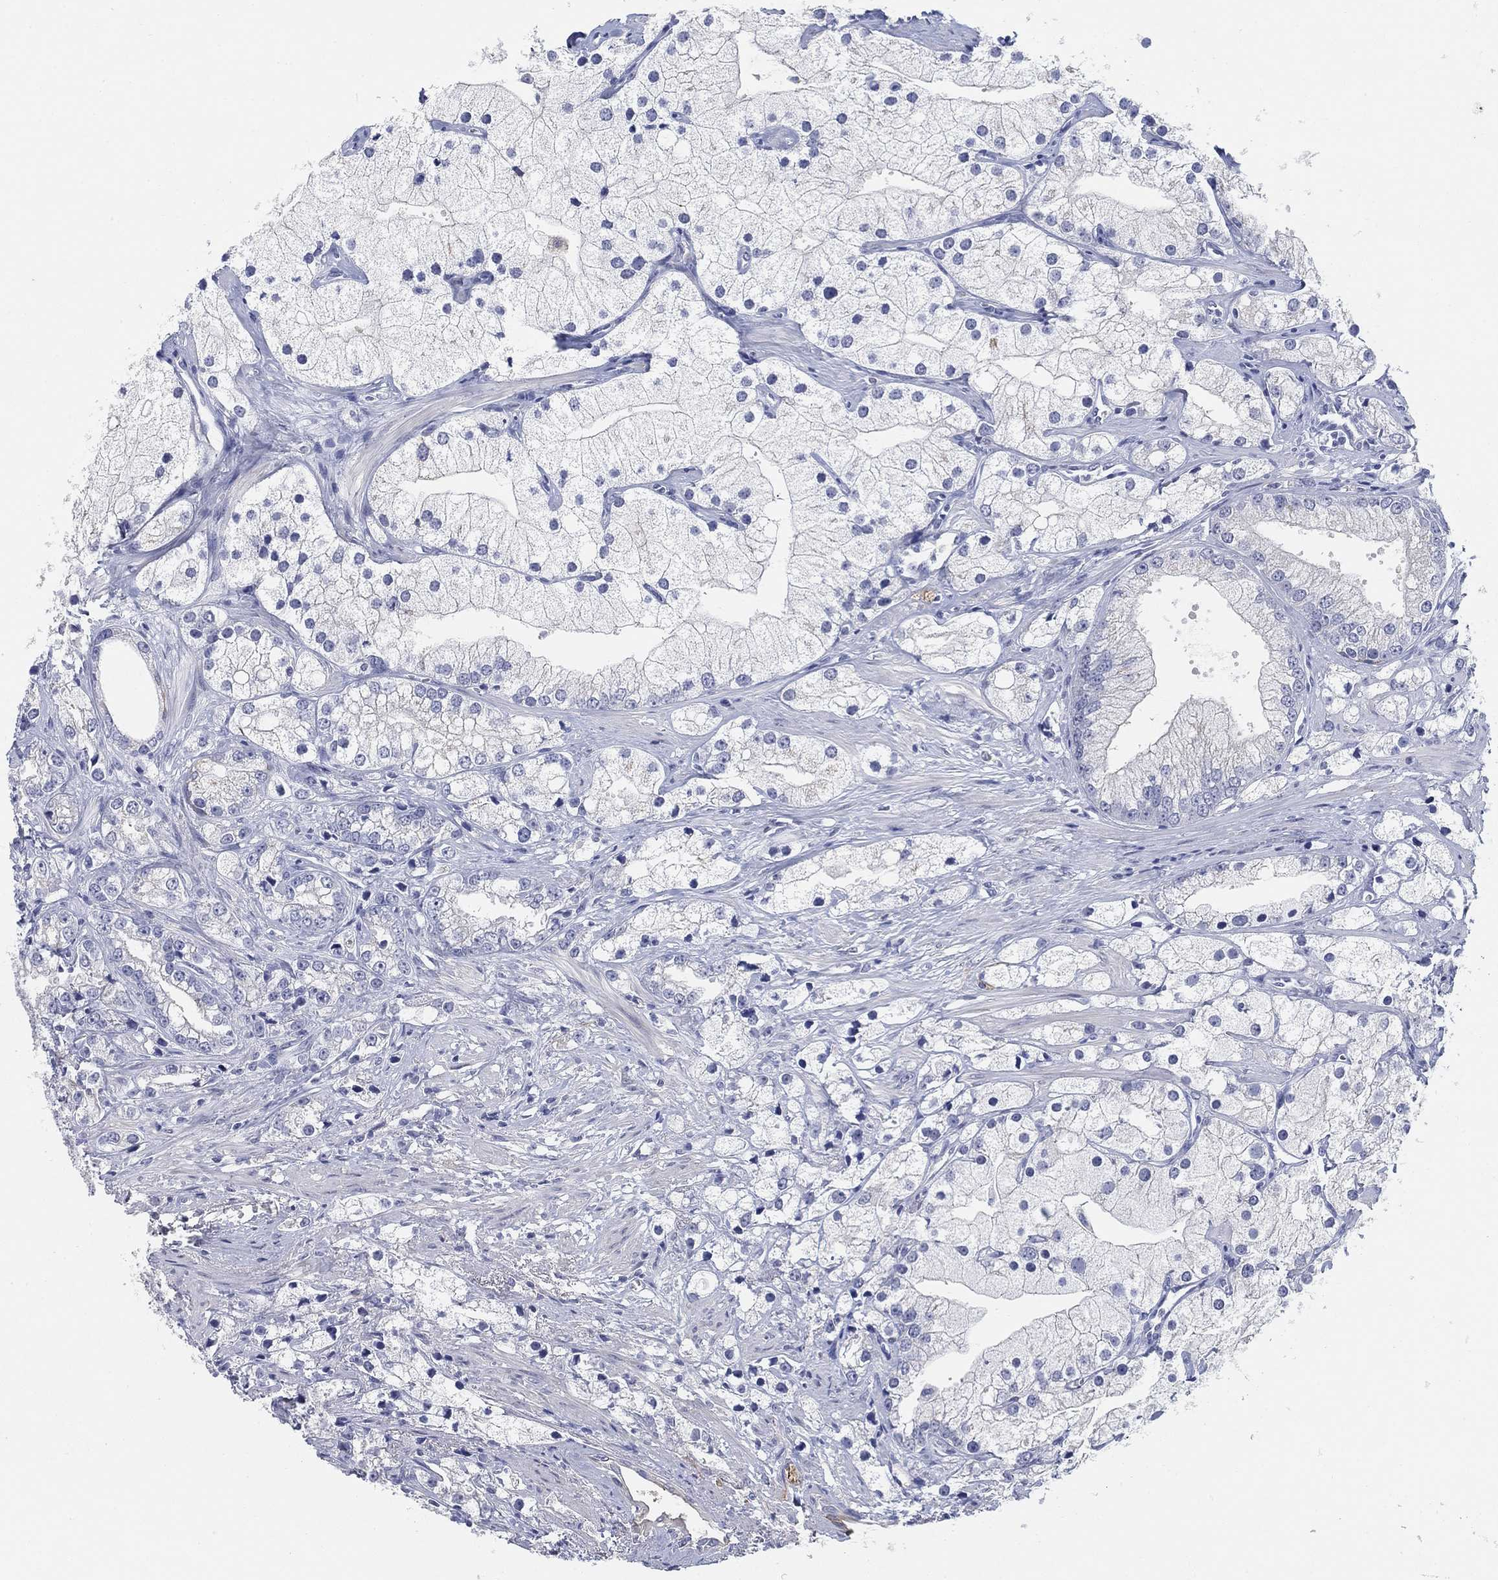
{"staining": {"intensity": "negative", "quantity": "none", "location": "none"}, "tissue": "prostate cancer", "cell_type": "Tumor cells", "image_type": "cancer", "snomed": [{"axis": "morphology", "description": "Adenocarcinoma, NOS"}, {"axis": "topography", "description": "Prostate and seminal vesicle, NOS"}, {"axis": "topography", "description": "Prostate"}], "caption": "There is no significant positivity in tumor cells of prostate cancer.", "gene": "CLUL1", "patient": {"sex": "male", "age": 79}}